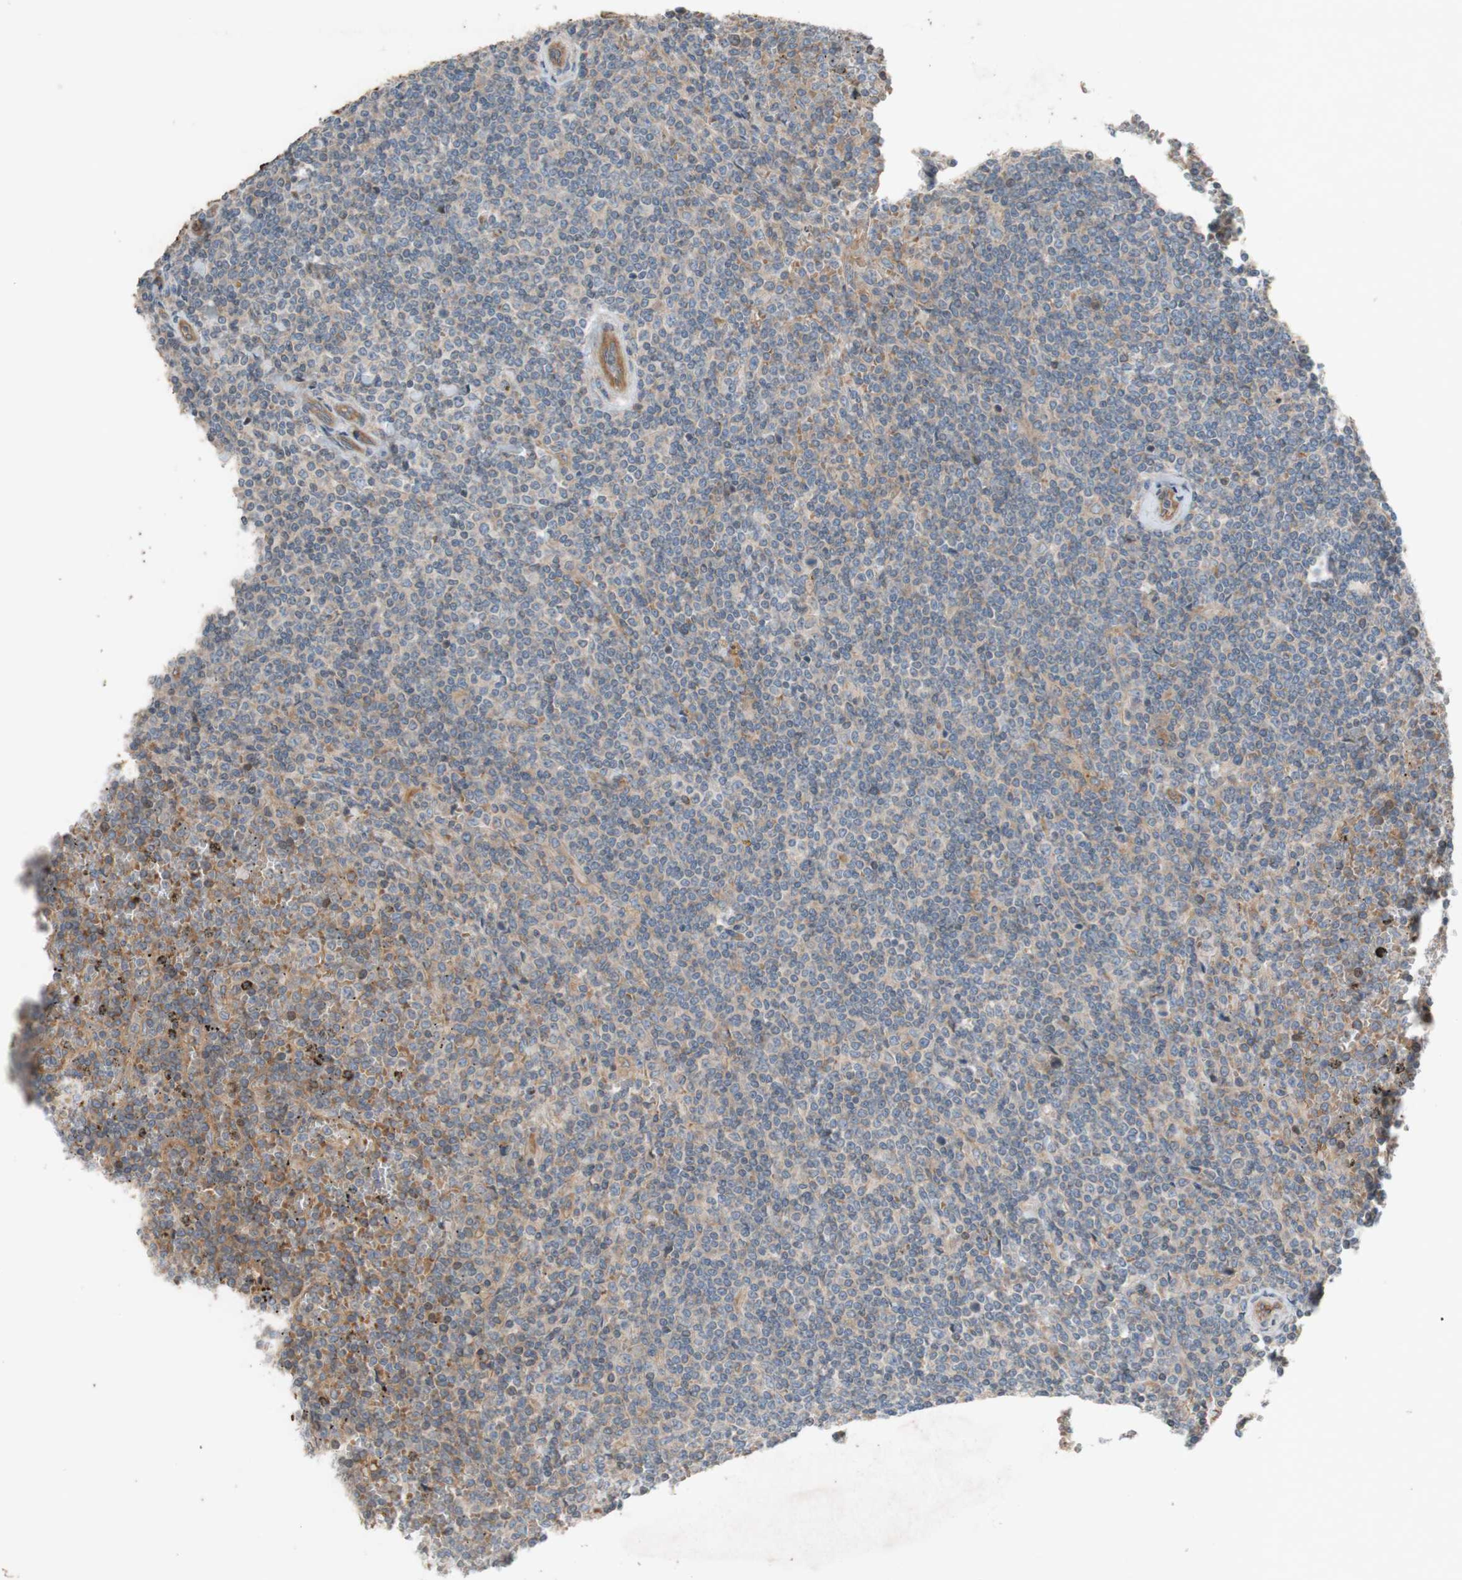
{"staining": {"intensity": "weak", "quantity": "25%-75%", "location": "cytoplasmic/membranous,nuclear"}, "tissue": "lymphoma", "cell_type": "Tumor cells", "image_type": "cancer", "snomed": [{"axis": "morphology", "description": "Malignant lymphoma, non-Hodgkin's type, Low grade"}, {"axis": "topography", "description": "Spleen"}], "caption": "Immunohistochemical staining of low-grade malignant lymphoma, non-Hodgkin's type demonstrates low levels of weak cytoplasmic/membranous and nuclear expression in approximately 25%-75% of tumor cells. Immunohistochemistry stains the protein in brown and the nuclei are stained blue.", "gene": "TST", "patient": {"sex": "female", "age": 19}}